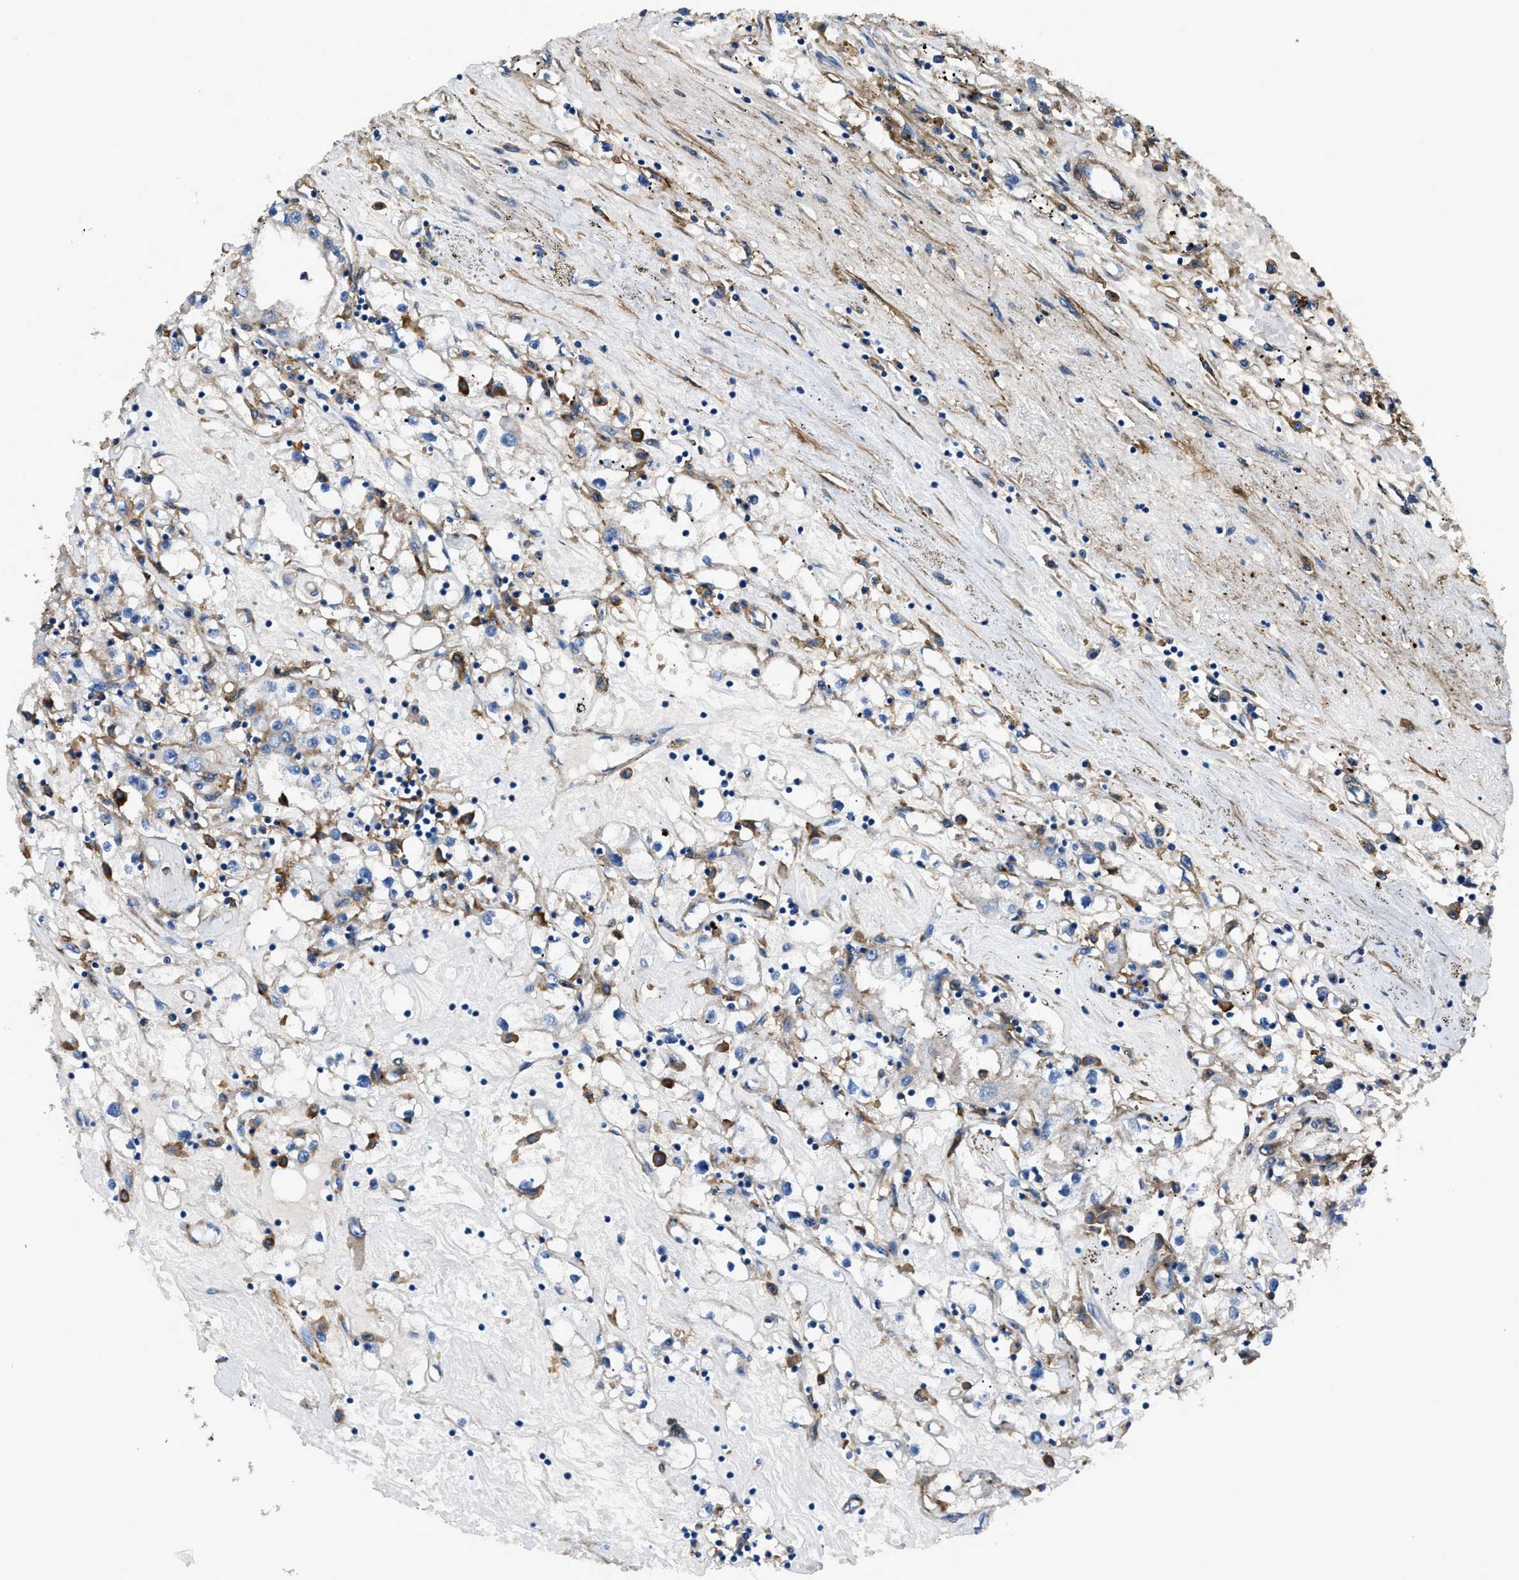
{"staining": {"intensity": "negative", "quantity": "none", "location": "none"}, "tissue": "renal cancer", "cell_type": "Tumor cells", "image_type": "cancer", "snomed": [{"axis": "morphology", "description": "Adenocarcinoma, NOS"}, {"axis": "topography", "description": "Kidney"}], "caption": "Photomicrograph shows no significant protein staining in tumor cells of renal adenocarcinoma. The staining was performed using DAB to visualize the protein expression in brown, while the nuclei were stained in blue with hematoxylin (Magnification: 20x).", "gene": "CD276", "patient": {"sex": "male", "age": 56}}